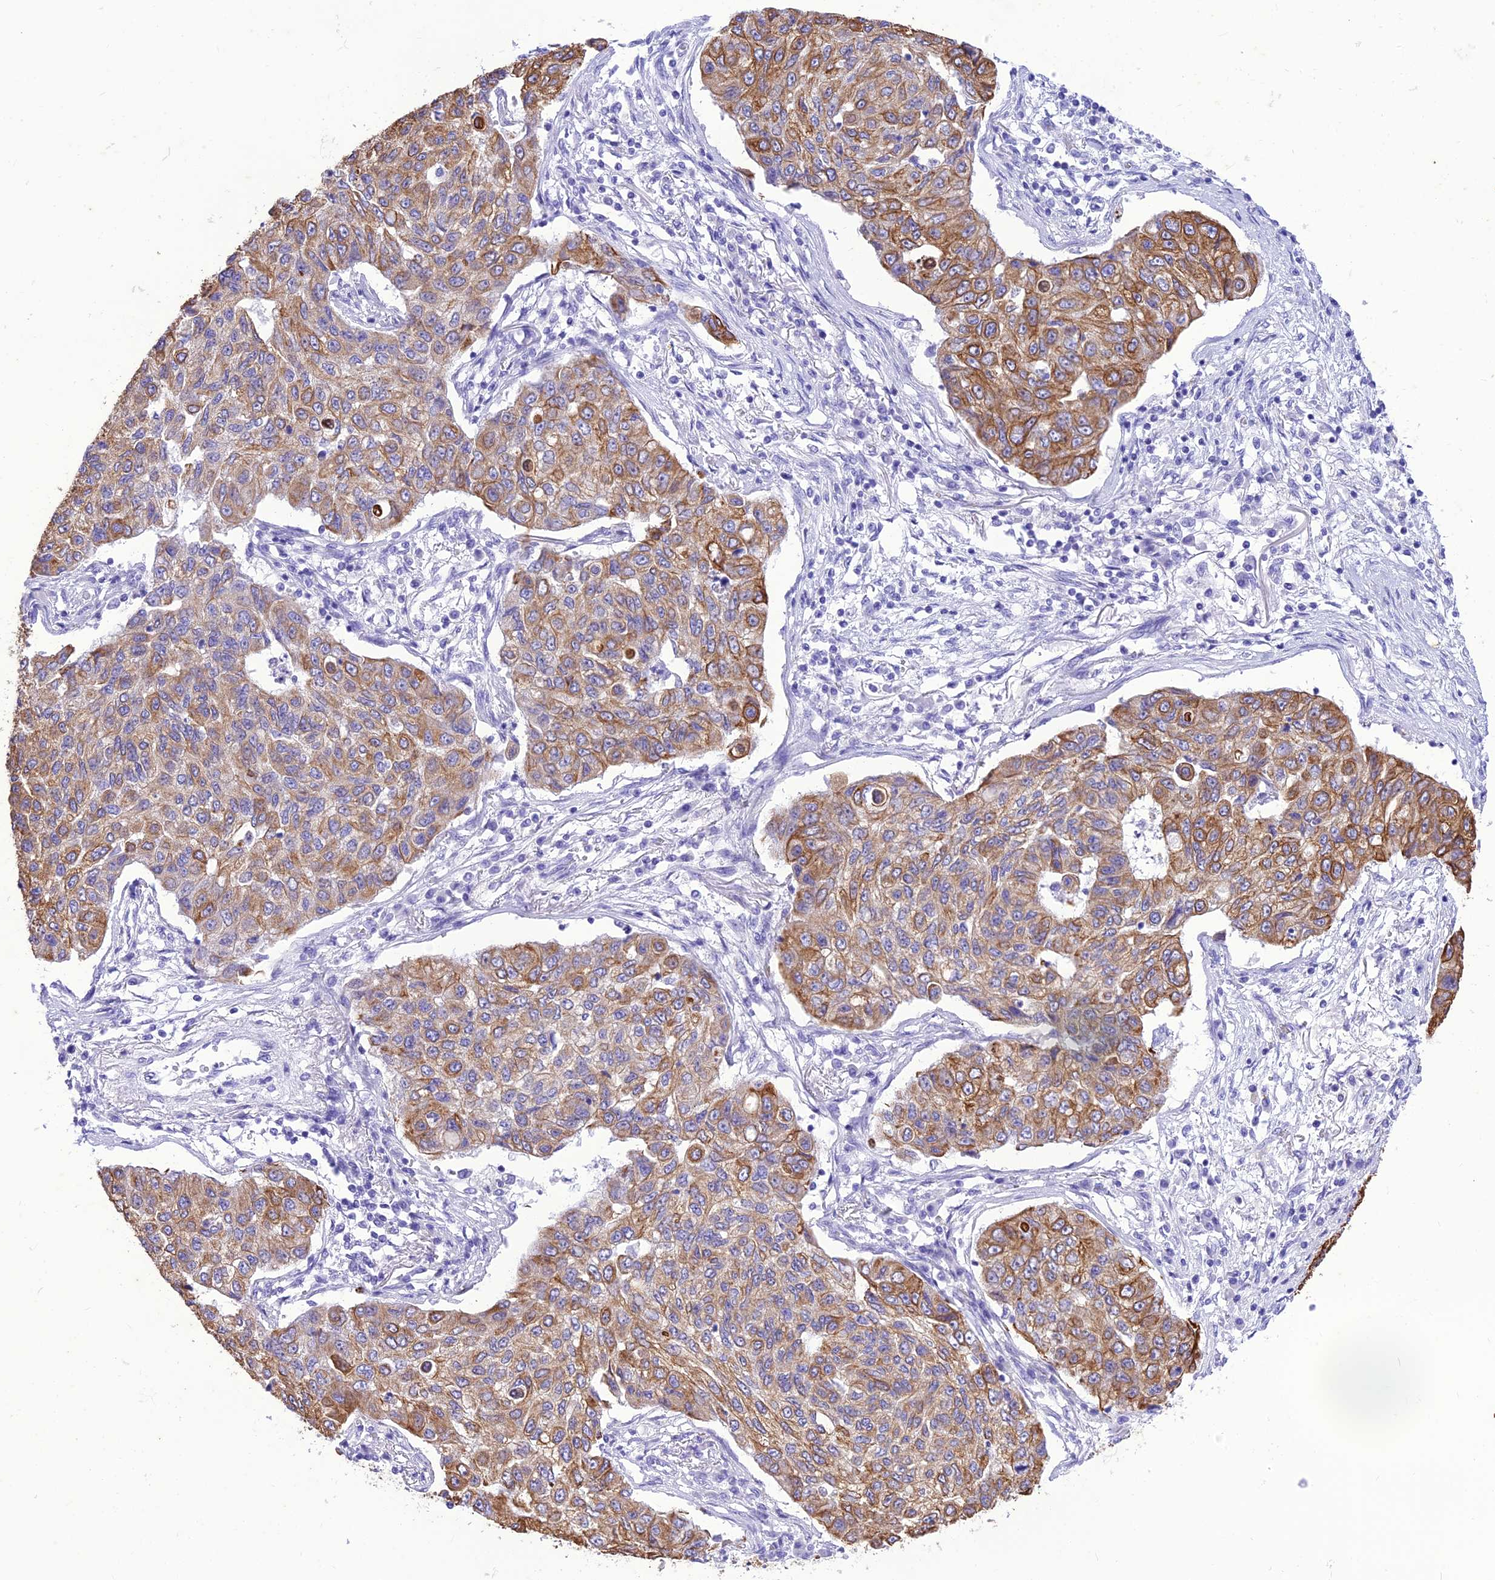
{"staining": {"intensity": "moderate", "quantity": ">75%", "location": "cytoplasmic/membranous"}, "tissue": "lung cancer", "cell_type": "Tumor cells", "image_type": "cancer", "snomed": [{"axis": "morphology", "description": "Squamous cell carcinoma, NOS"}, {"axis": "topography", "description": "Lung"}], "caption": "Lung cancer (squamous cell carcinoma) stained with a brown dye reveals moderate cytoplasmic/membranous positive staining in about >75% of tumor cells.", "gene": "VPS52", "patient": {"sex": "male", "age": 74}}